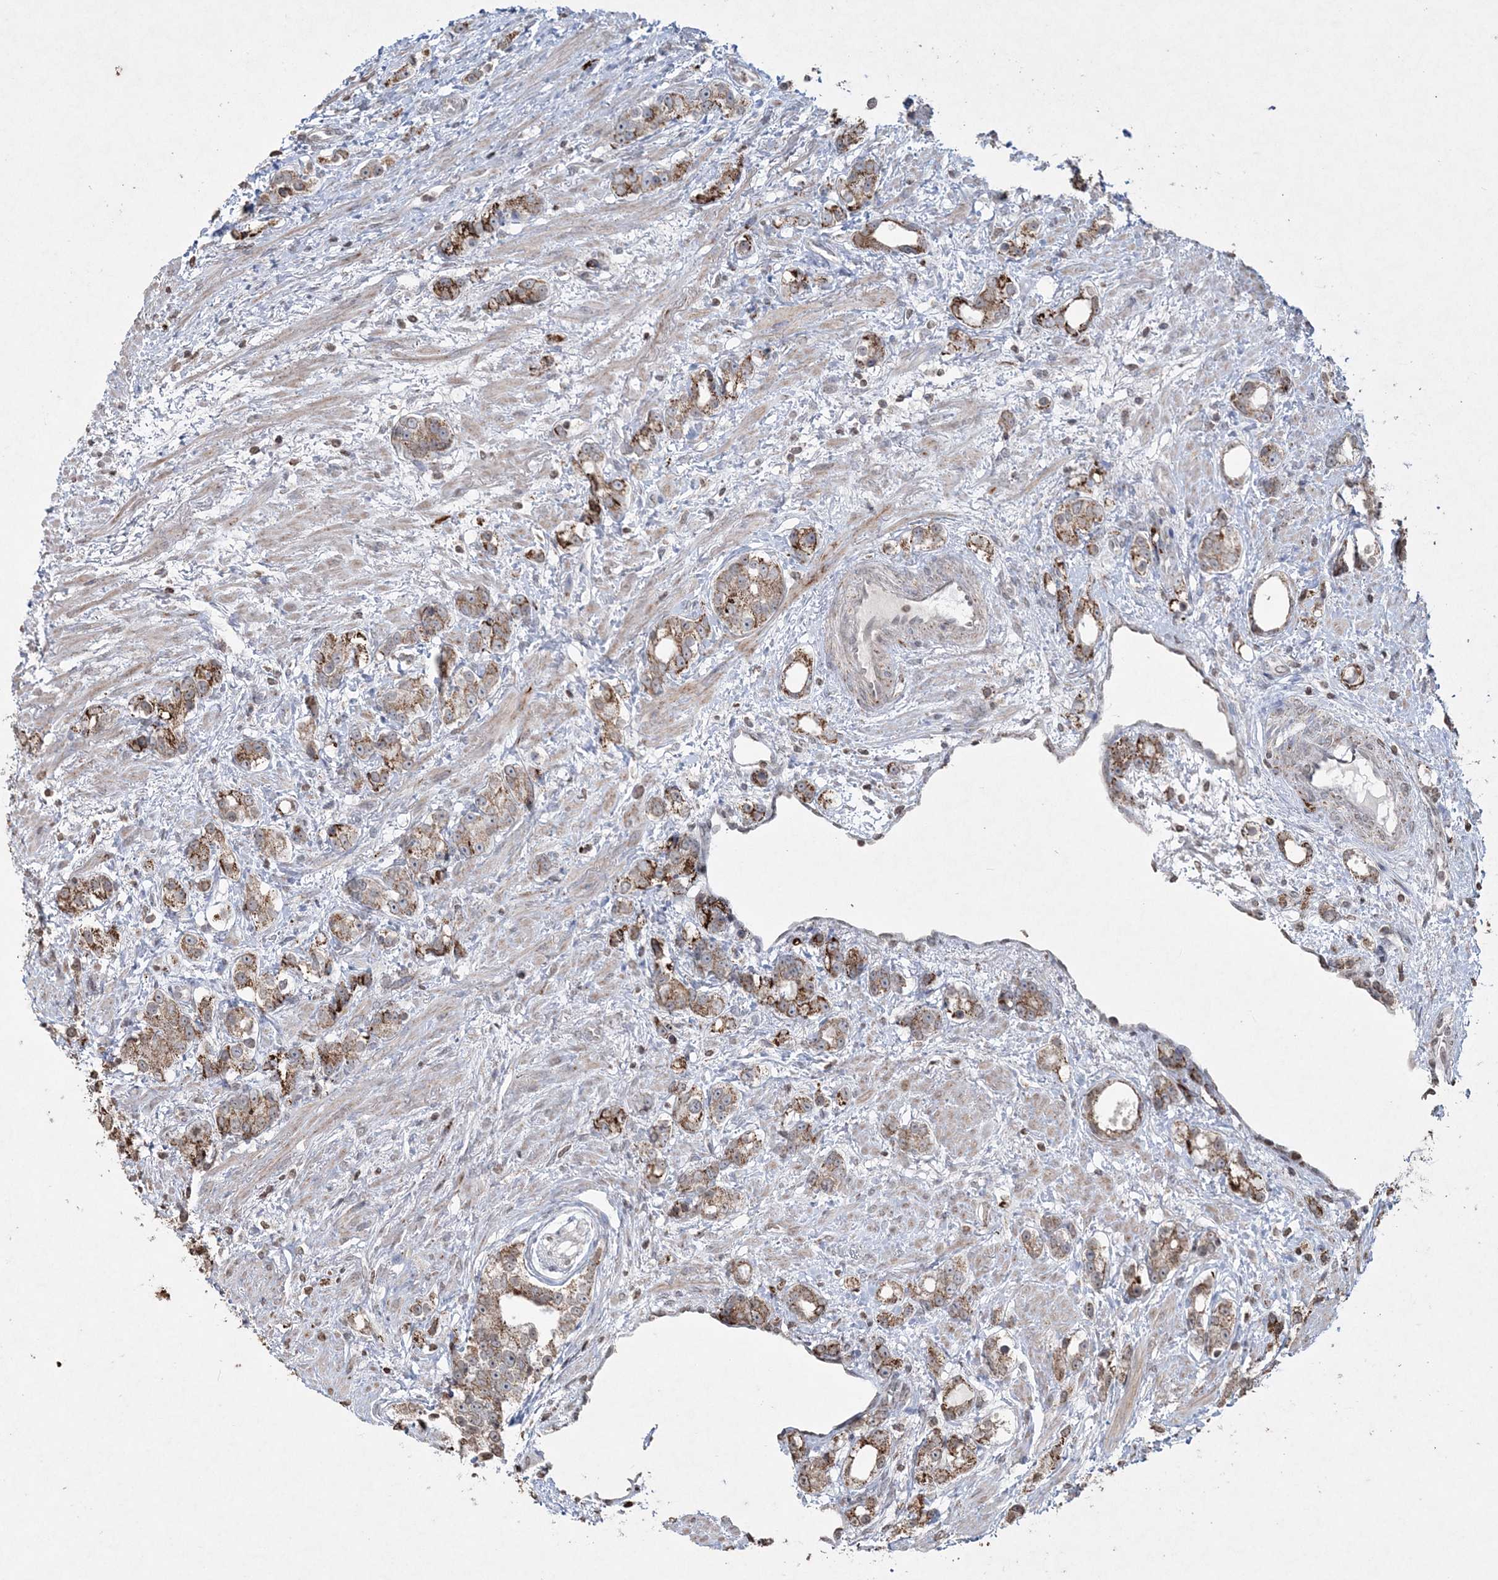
{"staining": {"intensity": "strong", "quantity": "25%-75%", "location": "cytoplasmic/membranous"}, "tissue": "prostate cancer", "cell_type": "Tumor cells", "image_type": "cancer", "snomed": [{"axis": "morphology", "description": "Adenocarcinoma, High grade"}, {"axis": "topography", "description": "Prostate"}], "caption": "The immunohistochemical stain labels strong cytoplasmic/membranous staining in tumor cells of prostate adenocarcinoma (high-grade) tissue. (DAB (3,3'-diaminobenzidine) IHC with brightfield microscopy, high magnification).", "gene": "TTC7A", "patient": {"sex": "male", "age": 63}}